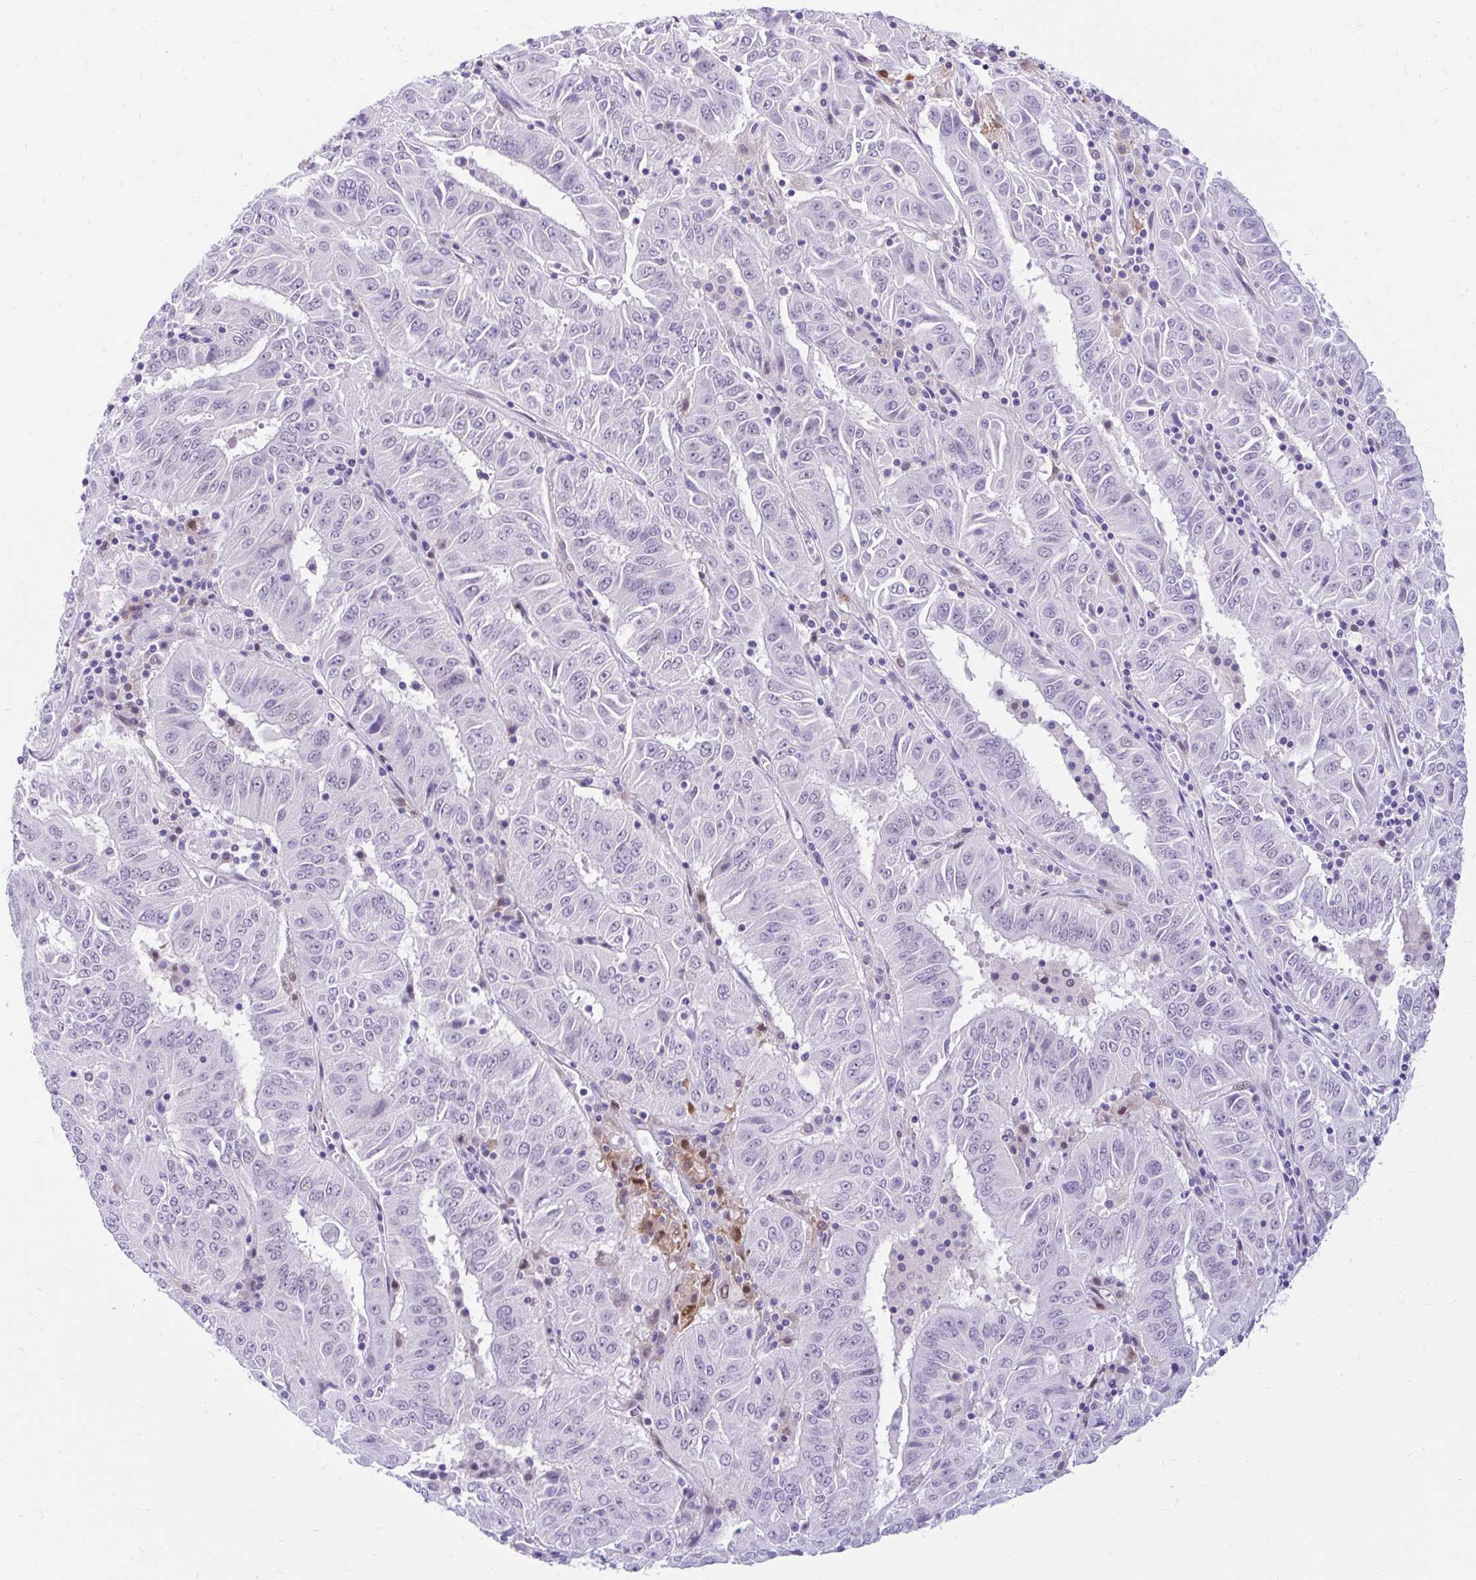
{"staining": {"intensity": "negative", "quantity": "none", "location": "none"}, "tissue": "pancreatic cancer", "cell_type": "Tumor cells", "image_type": "cancer", "snomed": [{"axis": "morphology", "description": "Adenocarcinoma, NOS"}, {"axis": "topography", "description": "Pancreas"}], "caption": "Tumor cells show no significant expression in pancreatic cancer (adenocarcinoma).", "gene": "GLB1L2", "patient": {"sex": "male", "age": 63}}